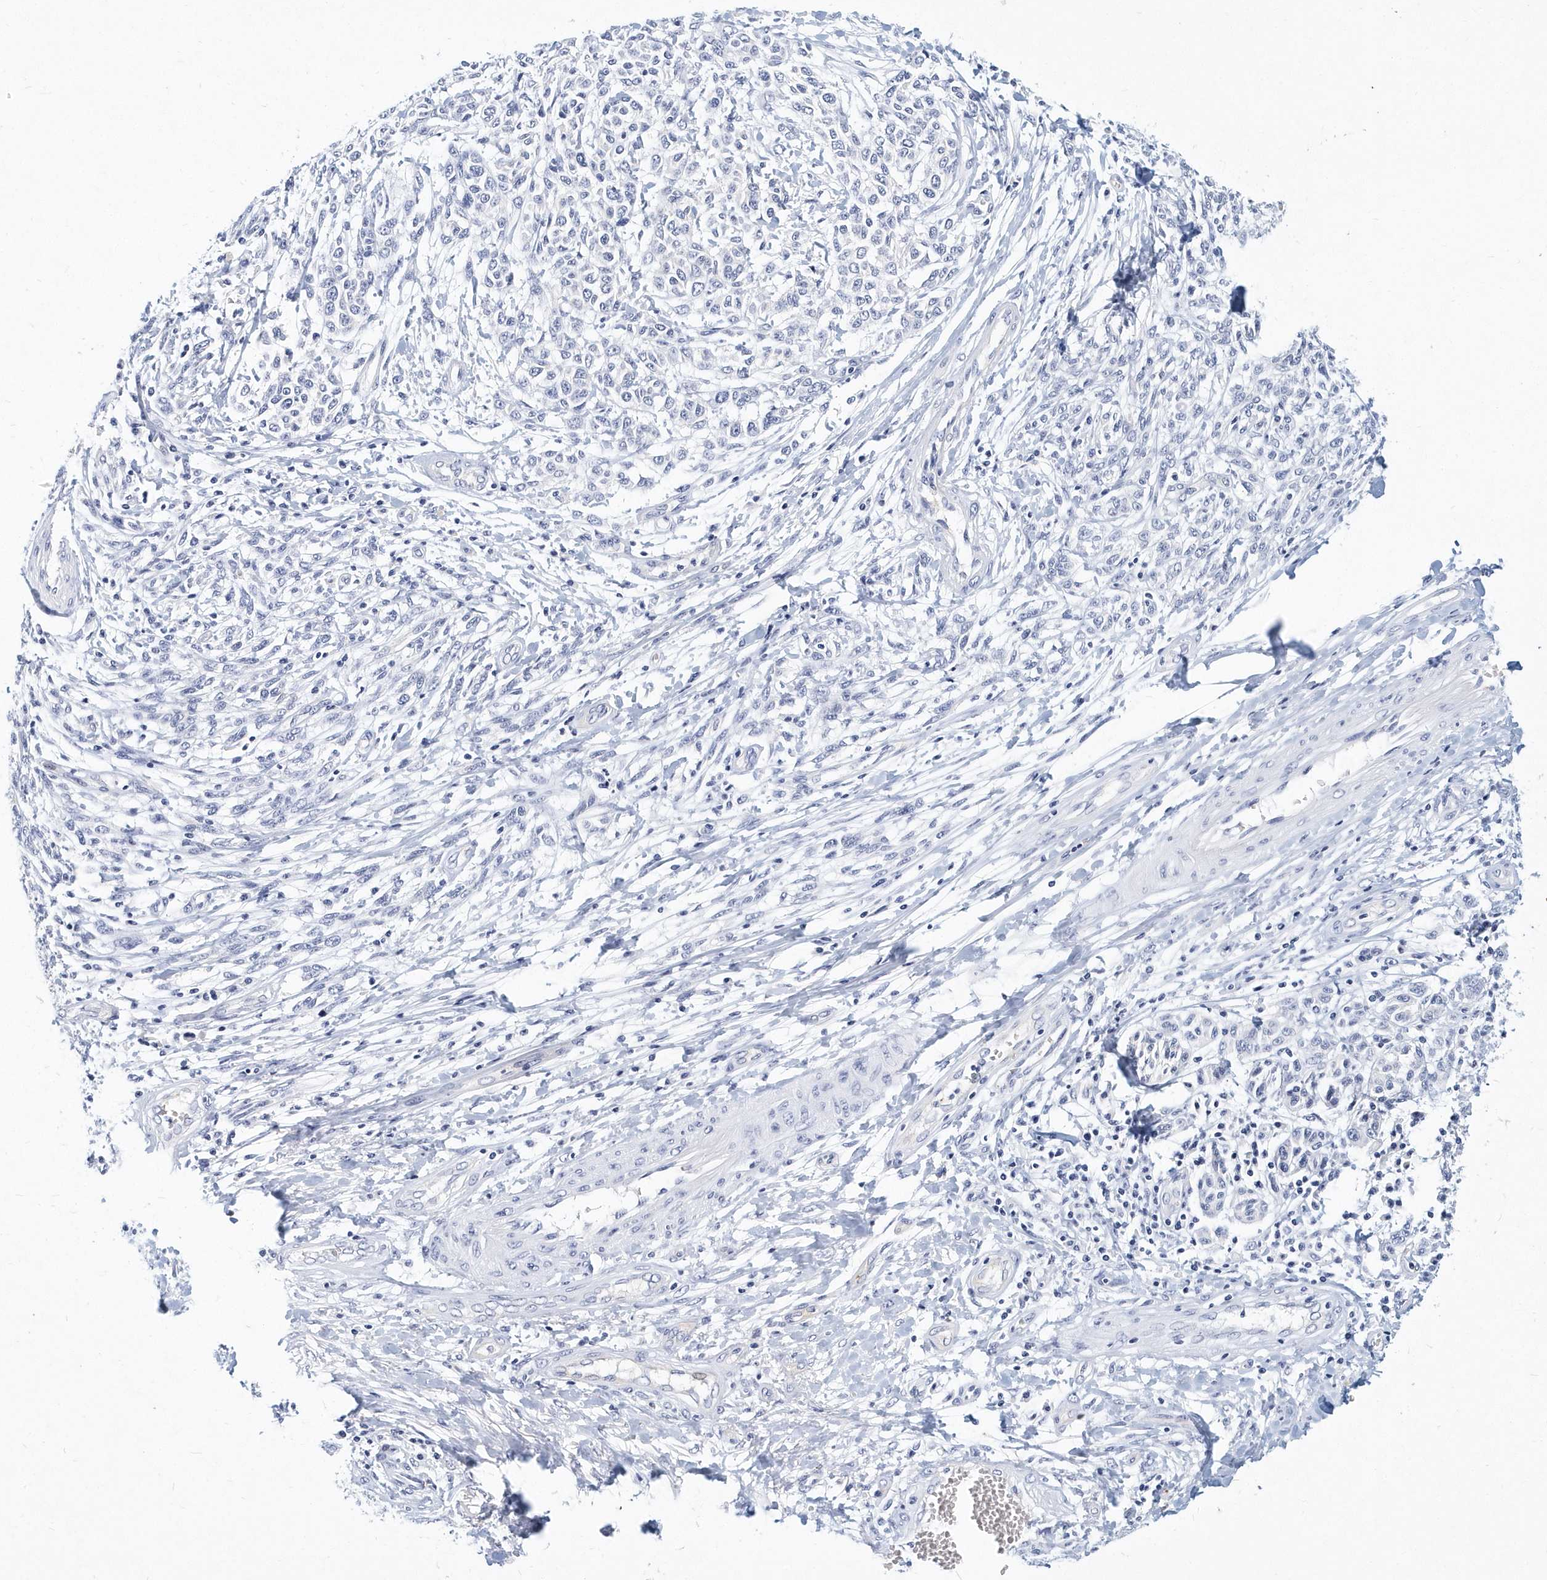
{"staining": {"intensity": "negative", "quantity": "none", "location": "none"}, "tissue": "melanoma", "cell_type": "Tumor cells", "image_type": "cancer", "snomed": [{"axis": "morphology", "description": "Malignant melanoma, NOS"}, {"axis": "topography", "description": "Skin"}], "caption": "An IHC image of malignant melanoma is shown. There is no staining in tumor cells of malignant melanoma.", "gene": "ITGA2B", "patient": {"sex": "male", "age": 49}}